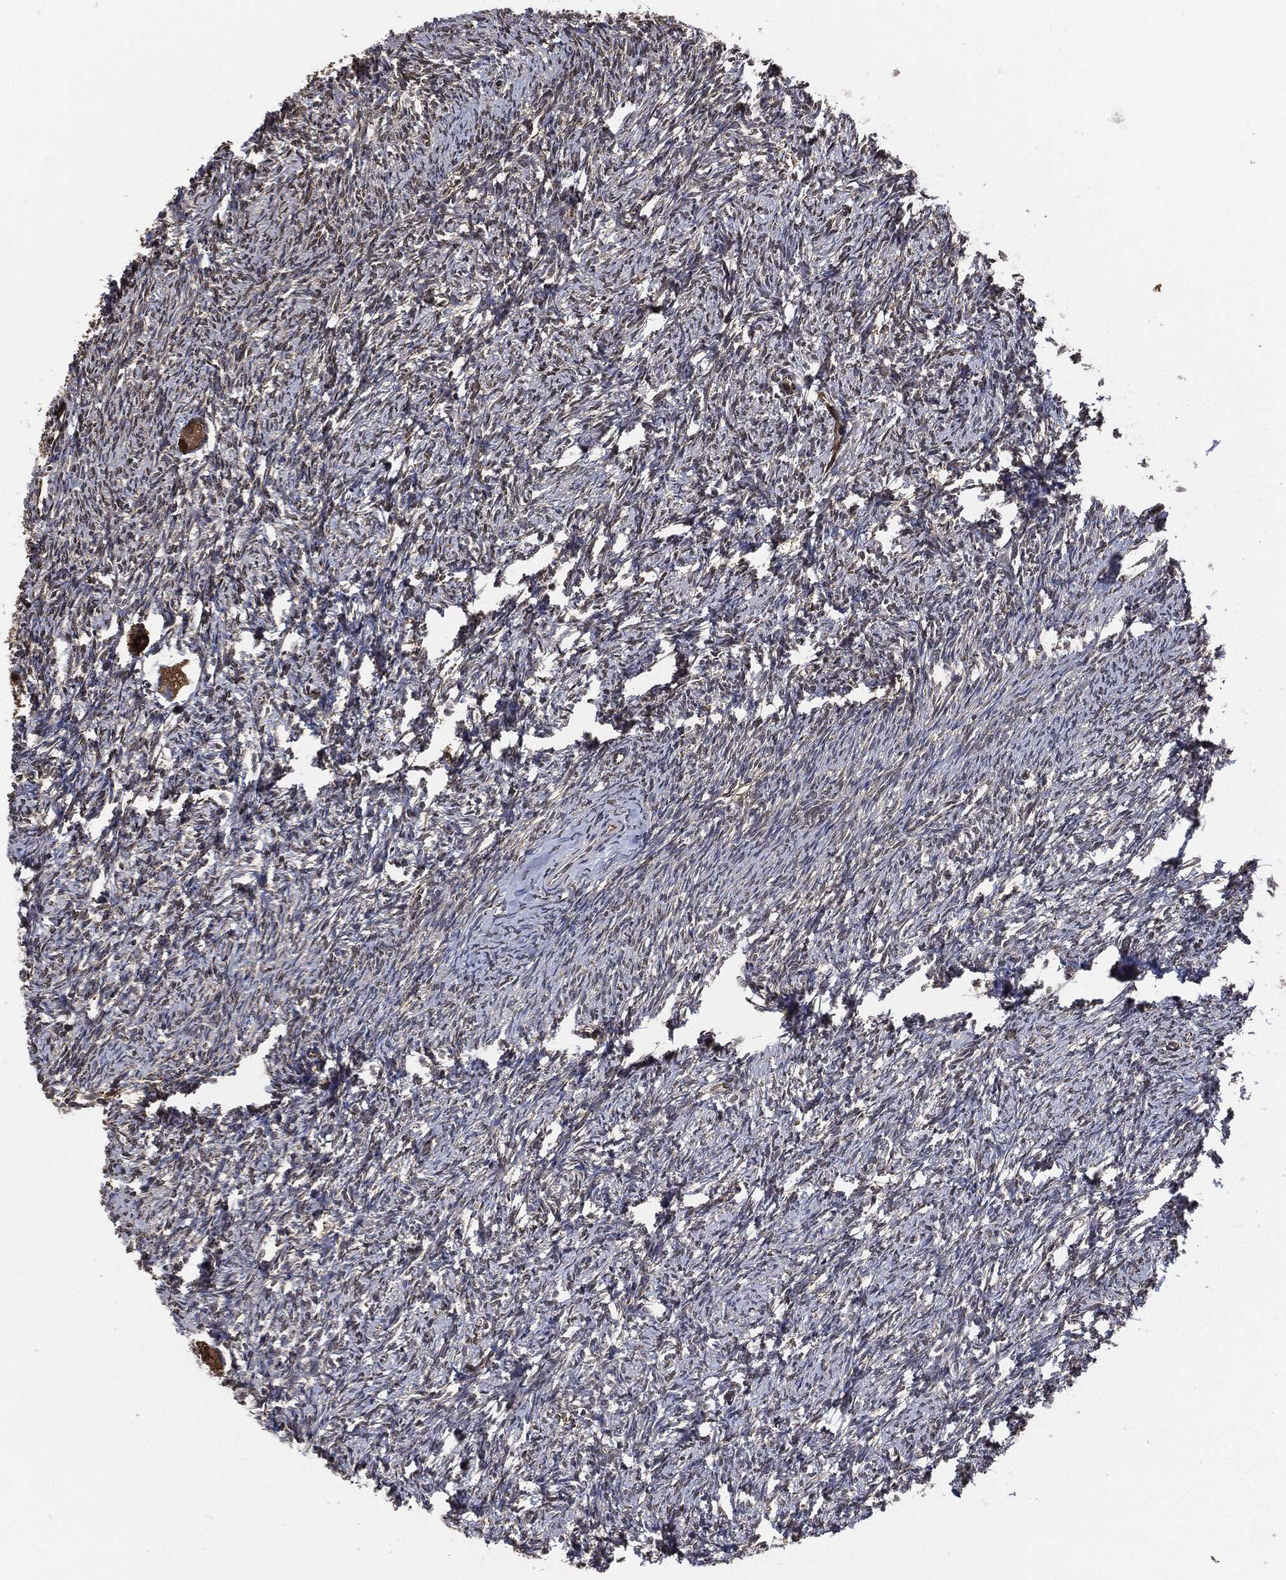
{"staining": {"intensity": "moderate", "quantity": ">75%", "location": "cytoplasmic/membranous"}, "tissue": "ovary", "cell_type": "Follicle cells", "image_type": "normal", "snomed": [{"axis": "morphology", "description": "Normal tissue, NOS"}, {"axis": "topography", "description": "Fallopian tube"}, {"axis": "topography", "description": "Ovary"}], "caption": "High-magnification brightfield microscopy of unremarkable ovary stained with DAB (3,3'-diaminobenzidine) (brown) and counterstained with hematoxylin (blue). follicle cells exhibit moderate cytoplasmic/membranous expression is present in about>75% of cells.", "gene": "S100A9", "patient": {"sex": "female", "age": 33}}